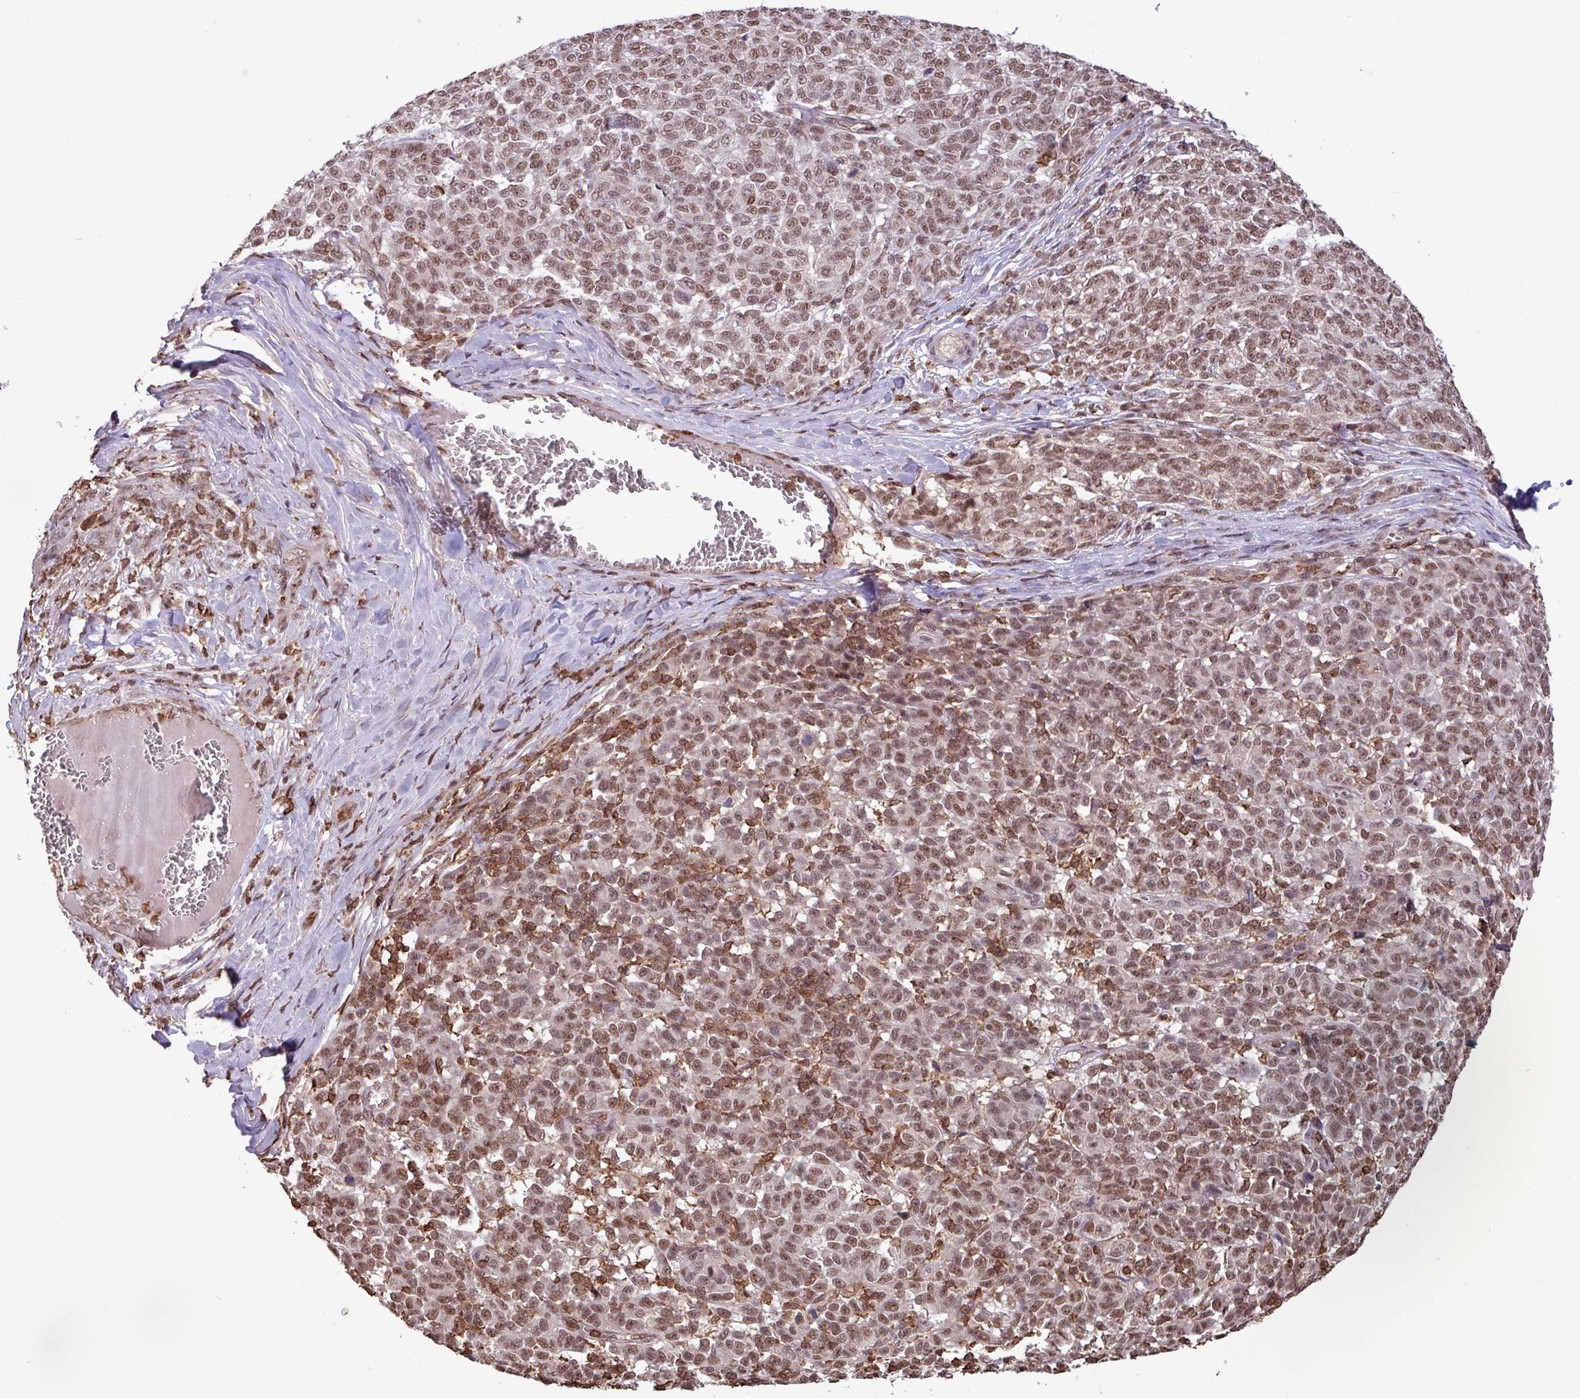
{"staining": {"intensity": "moderate", "quantity": ">75%", "location": "nuclear"}, "tissue": "melanoma", "cell_type": "Tumor cells", "image_type": "cancer", "snomed": [{"axis": "morphology", "description": "Malignant melanoma, NOS"}, {"axis": "topography", "description": "Skin"}], "caption": "A high-resolution histopathology image shows immunohistochemistry staining of malignant melanoma, which demonstrates moderate nuclear staining in approximately >75% of tumor cells. (Brightfield microscopy of DAB IHC at high magnification).", "gene": "GON7", "patient": {"sex": "male", "age": 49}}